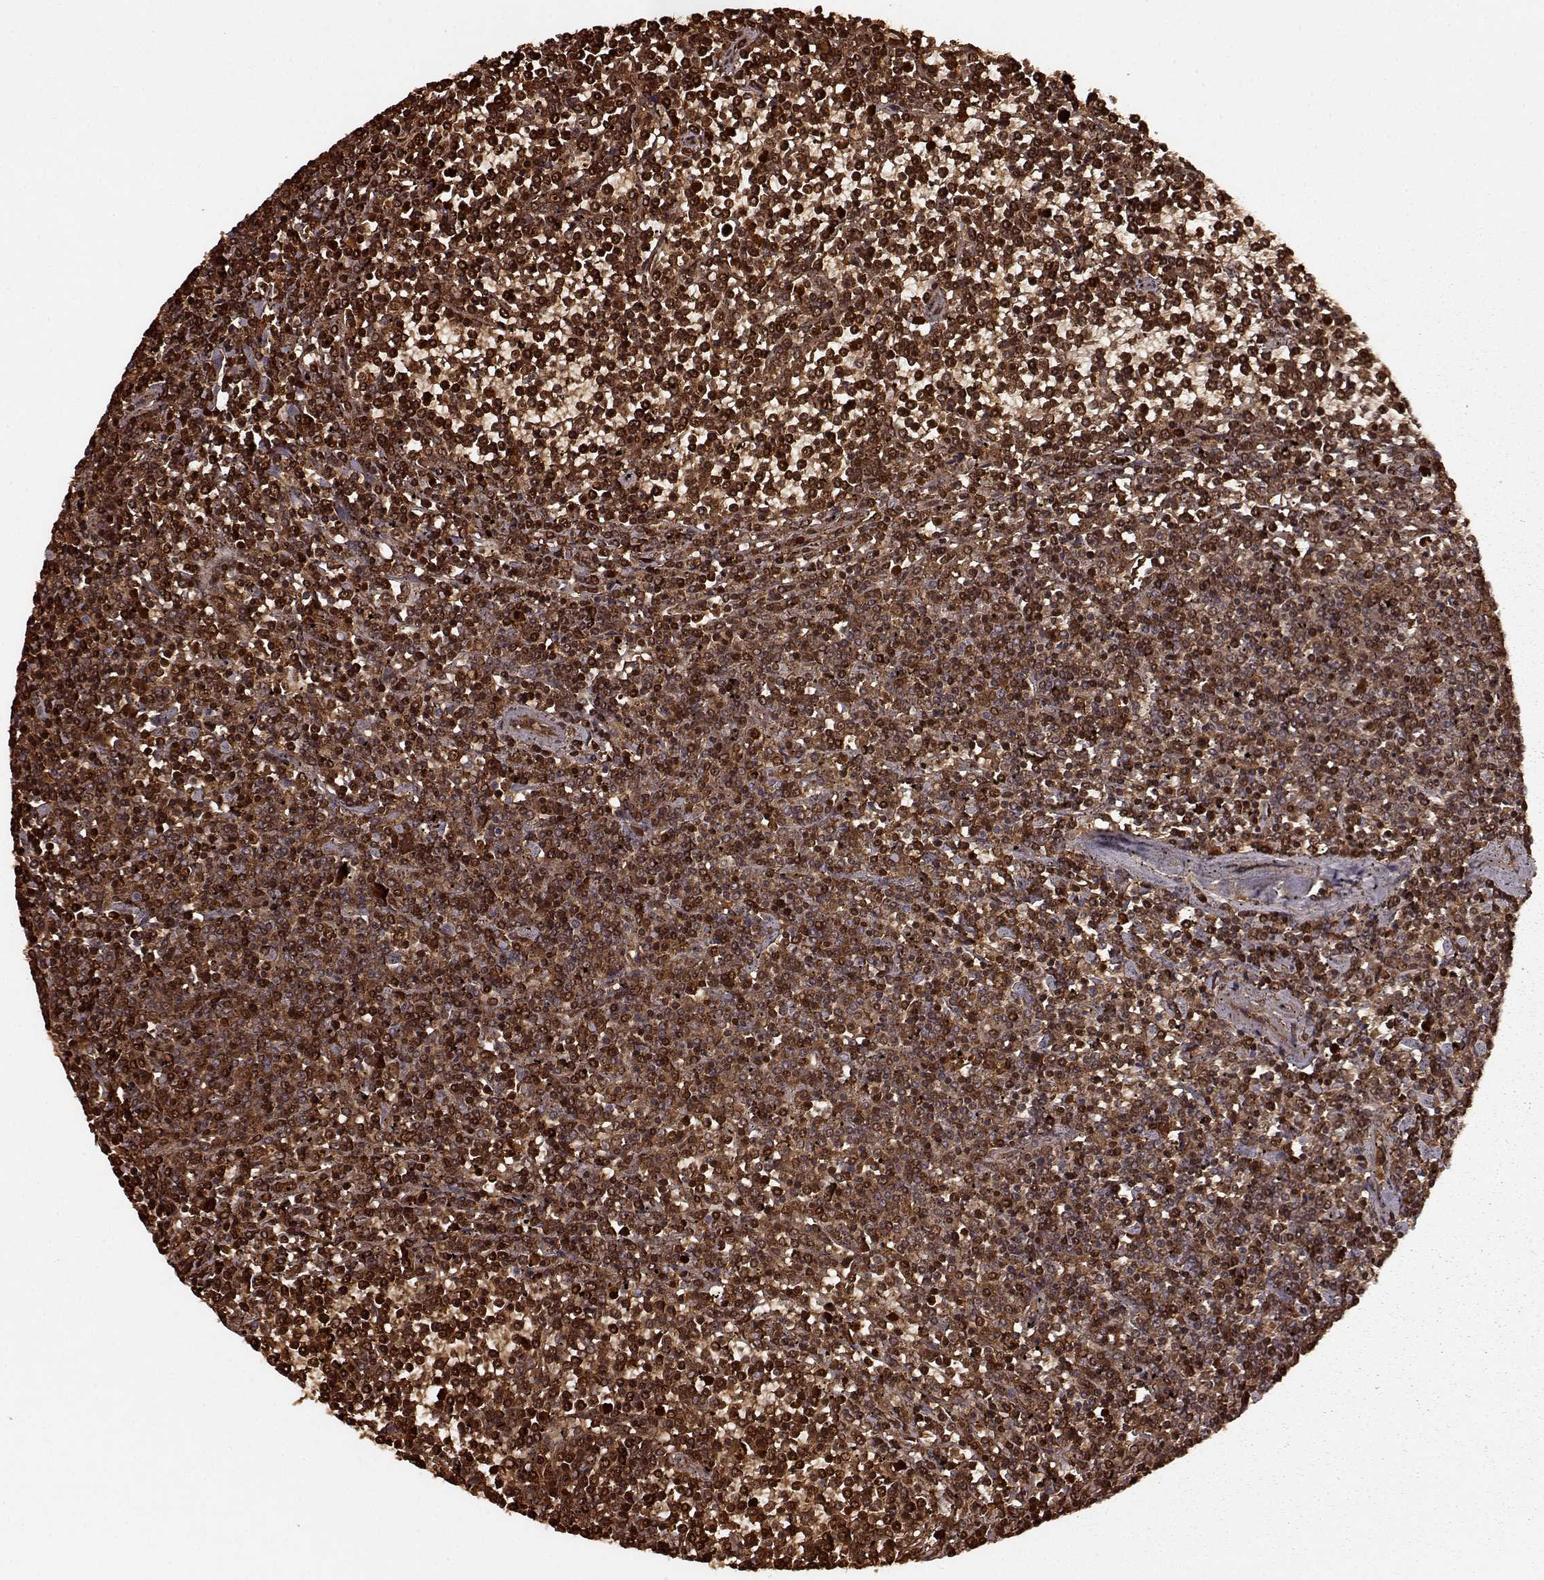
{"staining": {"intensity": "strong", "quantity": ">75%", "location": "cytoplasmic/membranous,nuclear"}, "tissue": "lymphoma", "cell_type": "Tumor cells", "image_type": "cancer", "snomed": [{"axis": "morphology", "description": "Malignant lymphoma, non-Hodgkin's type, Low grade"}, {"axis": "topography", "description": "Spleen"}], "caption": "Strong cytoplasmic/membranous and nuclear protein positivity is present in approximately >75% of tumor cells in lymphoma.", "gene": "PROP1", "patient": {"sex": "female", "age": 19}}